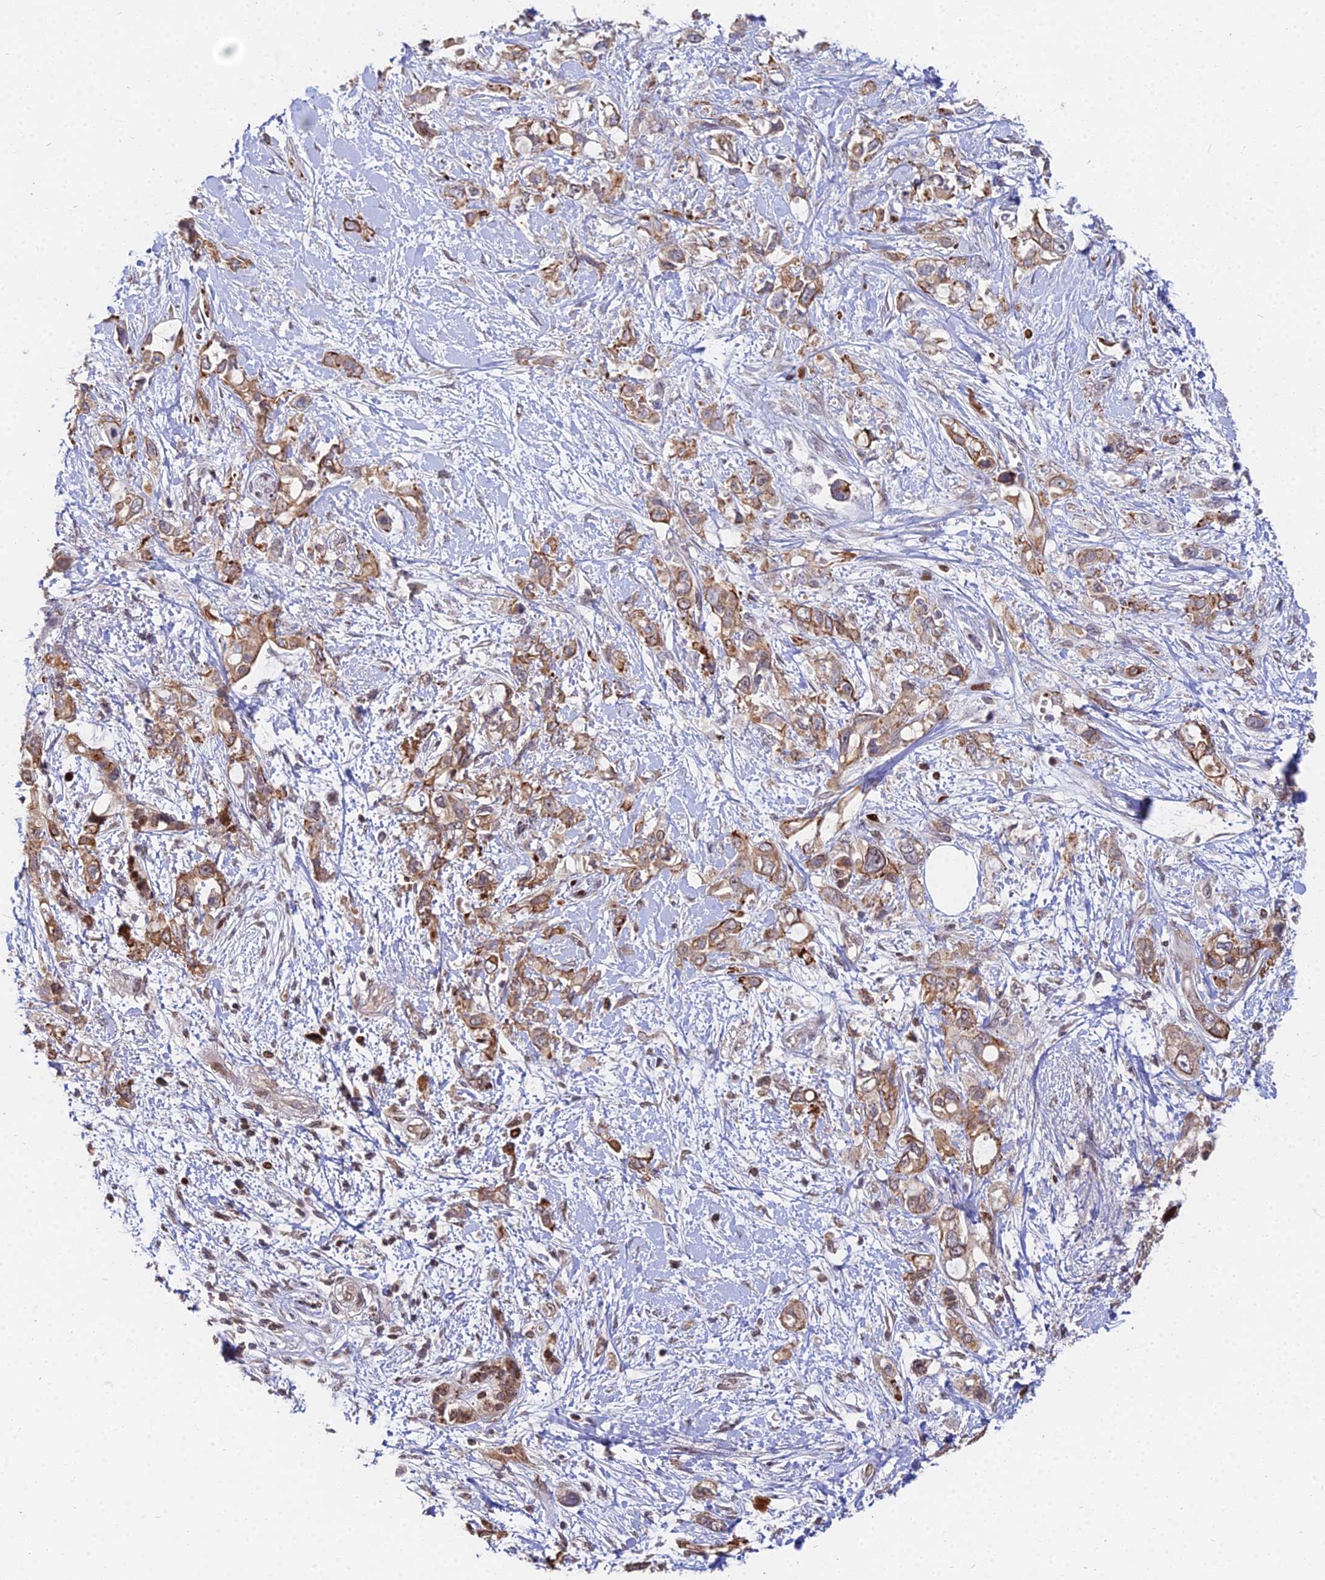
{"staining": {"intensity": "moderate", "quantity": ">75%", "location": "cytoplasmic/membranous"}, "tissue": "pancreatic cancer", "cell_type": "Tumor cells", "image_type": "cancer", "snomed": [{"axis": "morphology", "description": "Adenocarcinoma, NOS"}, {"axis": "topography", "description": "Pancreas"}], "caption": "Approximately >75% of tumor cells in adenocarcinoma (pancreatic) display moderate cytoplasmic/membranous protein positivity as visualized by brown immunohistochemical staining.", "gene": "RBMS2", "patient": {"sex": "female", "age": 56}}